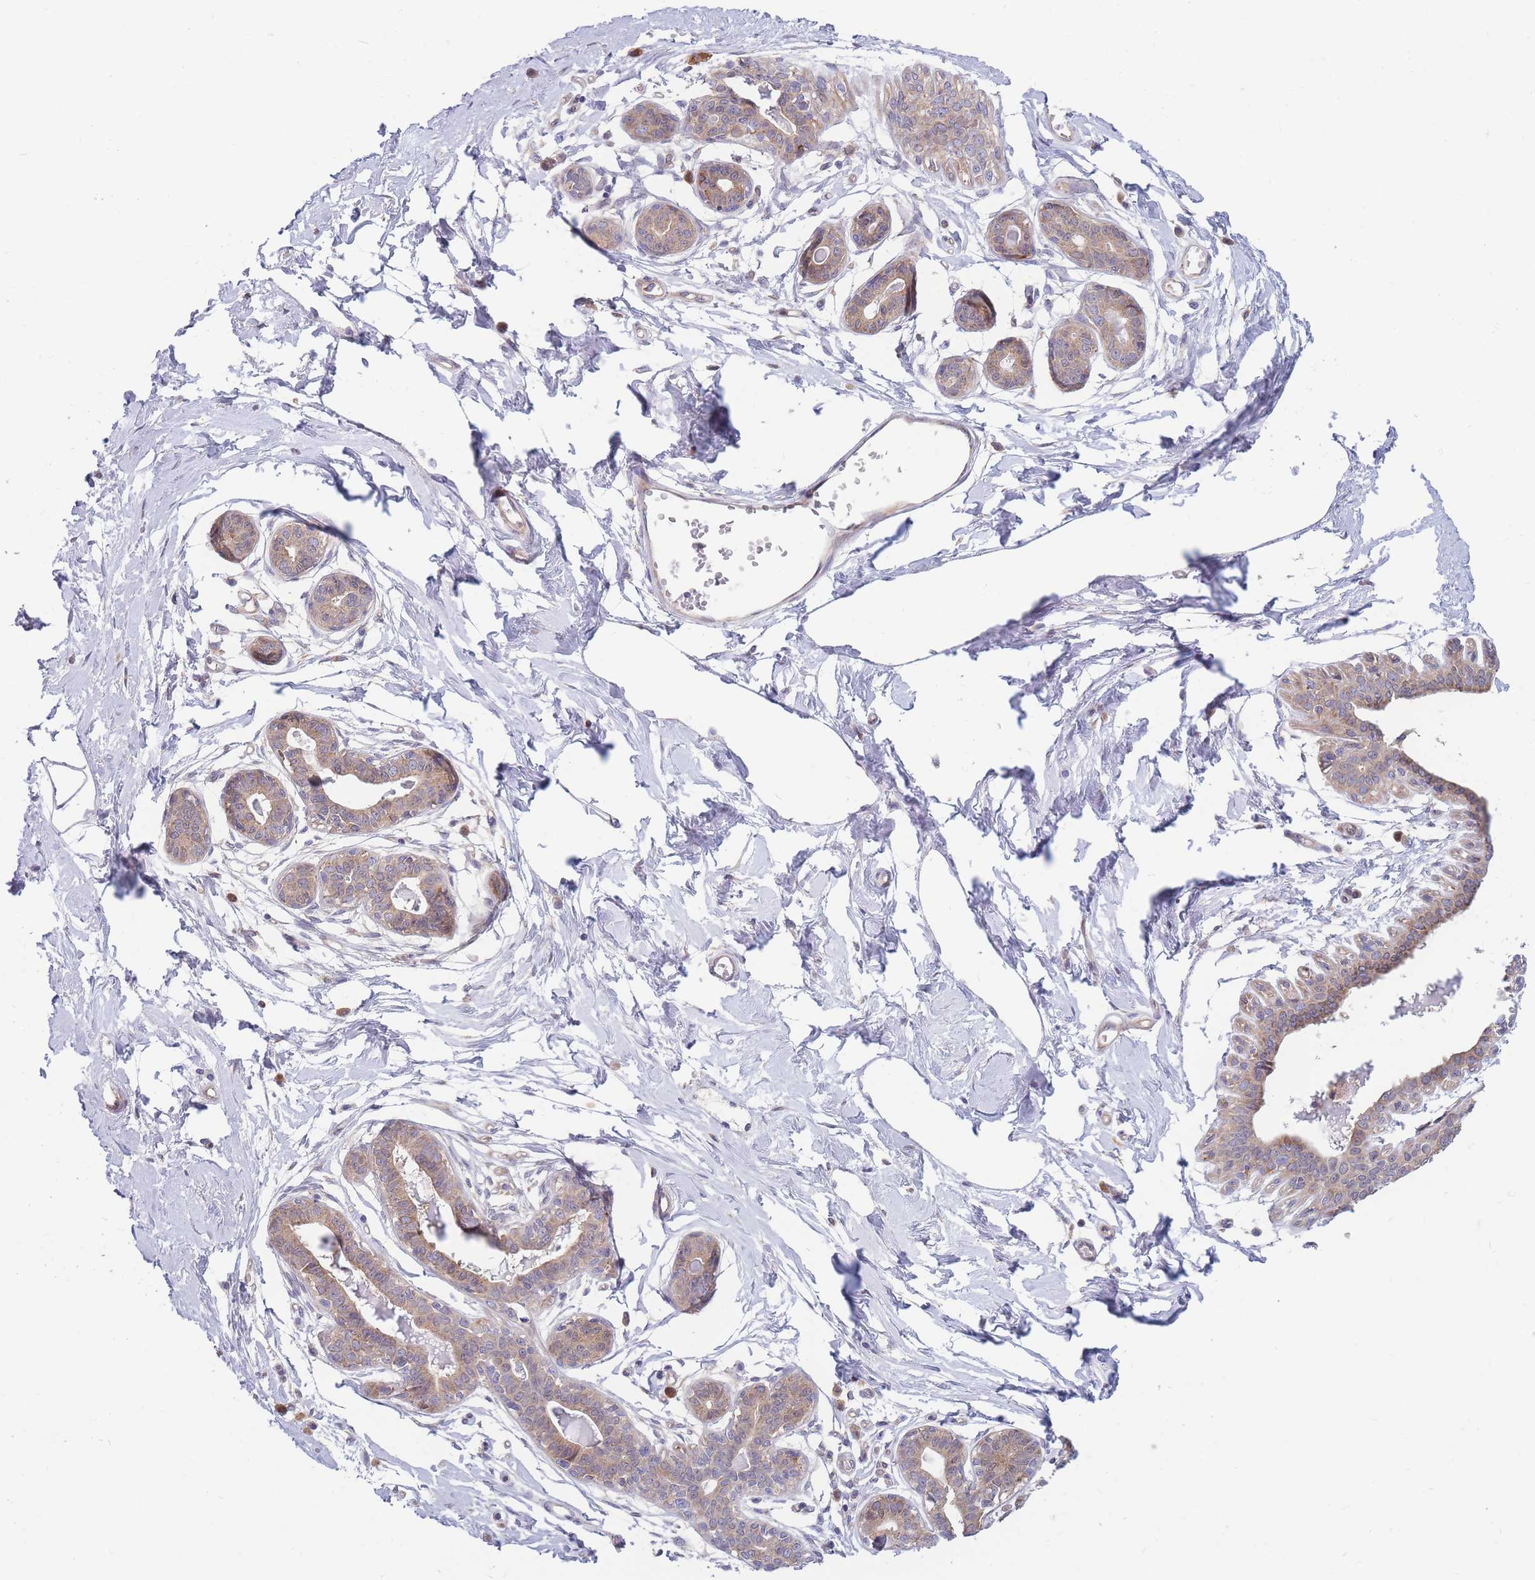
{"staining": {"intensity": "negative", "quantity": "none", "location": "none"}, "tissue": "breast", "cell_type": "Adipocytes", "image_type": "normal", "snomed": [{"axis": "morphology", "description": "Normal tissue, NOS"}, {"axis": "topography", "description": "Breast"}], "caption": "Adipocytes are negative for brown protein staining in normal breast. (Stains: DAB (3,3'-diaminobenzidine) immunohistochemistry with hematoxylin counter stain, Microscopy: brightfield microscopy at high magnification).", "gene": "TMEM131L", "patient": {"sex": "female", "age": 45}}